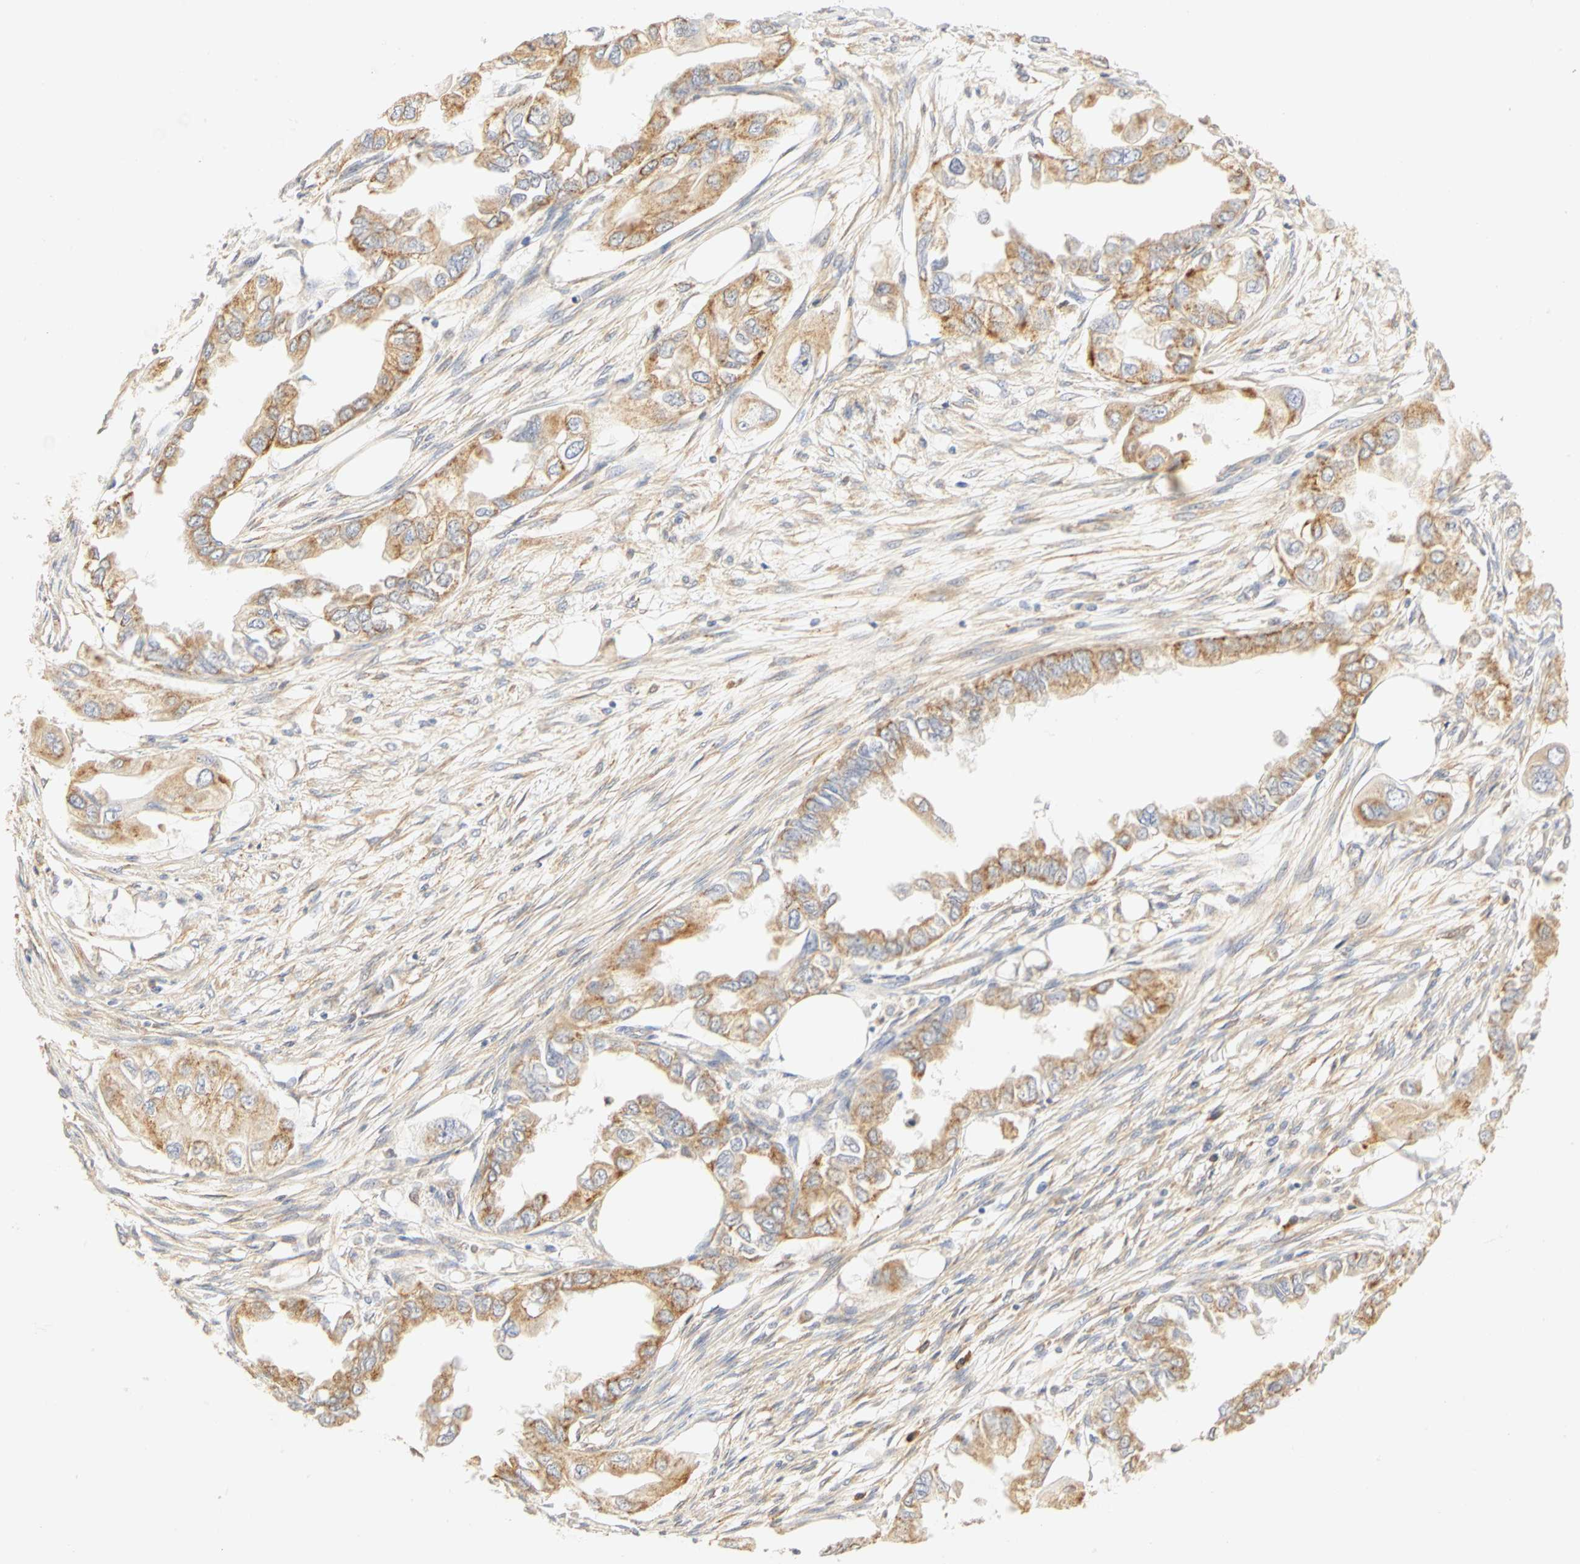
{"staining": {"intensity": "weak", "quantity": ">75%", "location": "cytoplasmic/membranous"}, "tissue": "endometrial cancer", "cell_type": "Tumor cells", "image_type": "cancer", "snomed": [{"axis": "morphology", "description": "Adenocarcinoma, NOS"}, {"axis": "topography", "description": "Endometrium"}], "caption": "This is a micrograph of IHC staining of endometrial adenocarcinoma, which shows weak expression in the cytoplasmic/membranous of tumor cells.", "gene": "GNRH2", "patient": {"sex": "female", "age": 67}}